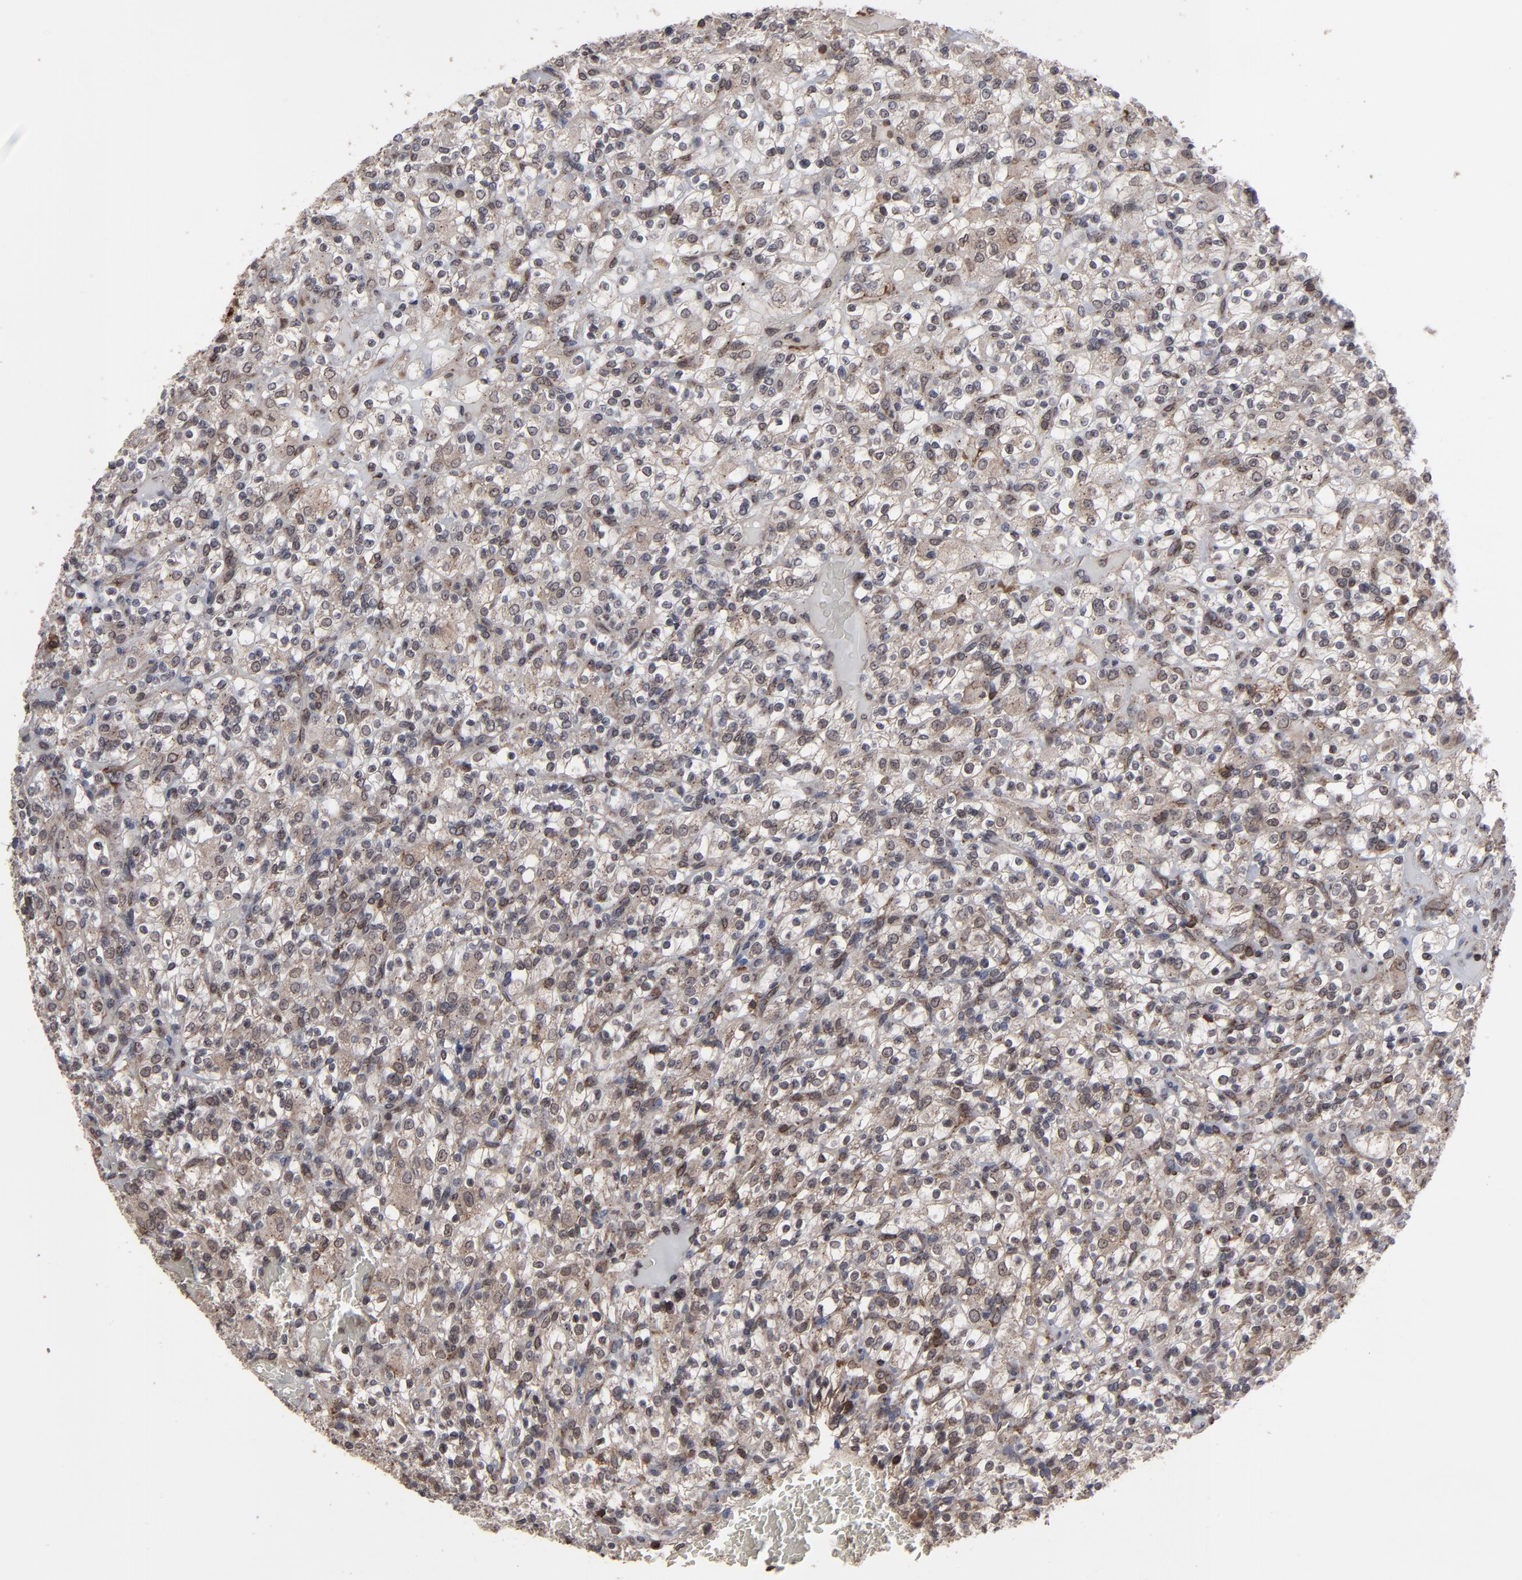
{"staining": {"intensity": "weak", "quantity": ">75%", "location": "cytoplasmic/membranous,nuclear"}, "tissue": "renal cancer", "cell_type": "Tumor cells", "image_type": "cancer", "snomed": [{"axis": "morphology", "description": "Normal tissue, NOS"}, {"axis": "morphology", "description": "Adenocarcinoma, NOS"}, {"axis": "topography", "description": "Kidney"}], "caption": "Protein staining displays weak cytoplasmic/membranous and nuclear positivity in approximately >75% of tumor cells in adenocarcinoma (renal). The protein is shown in brown color, while the nuclei are stained blue.", "gene": "KIAA2026", "patient": {"sex": "female", "age": 72}}